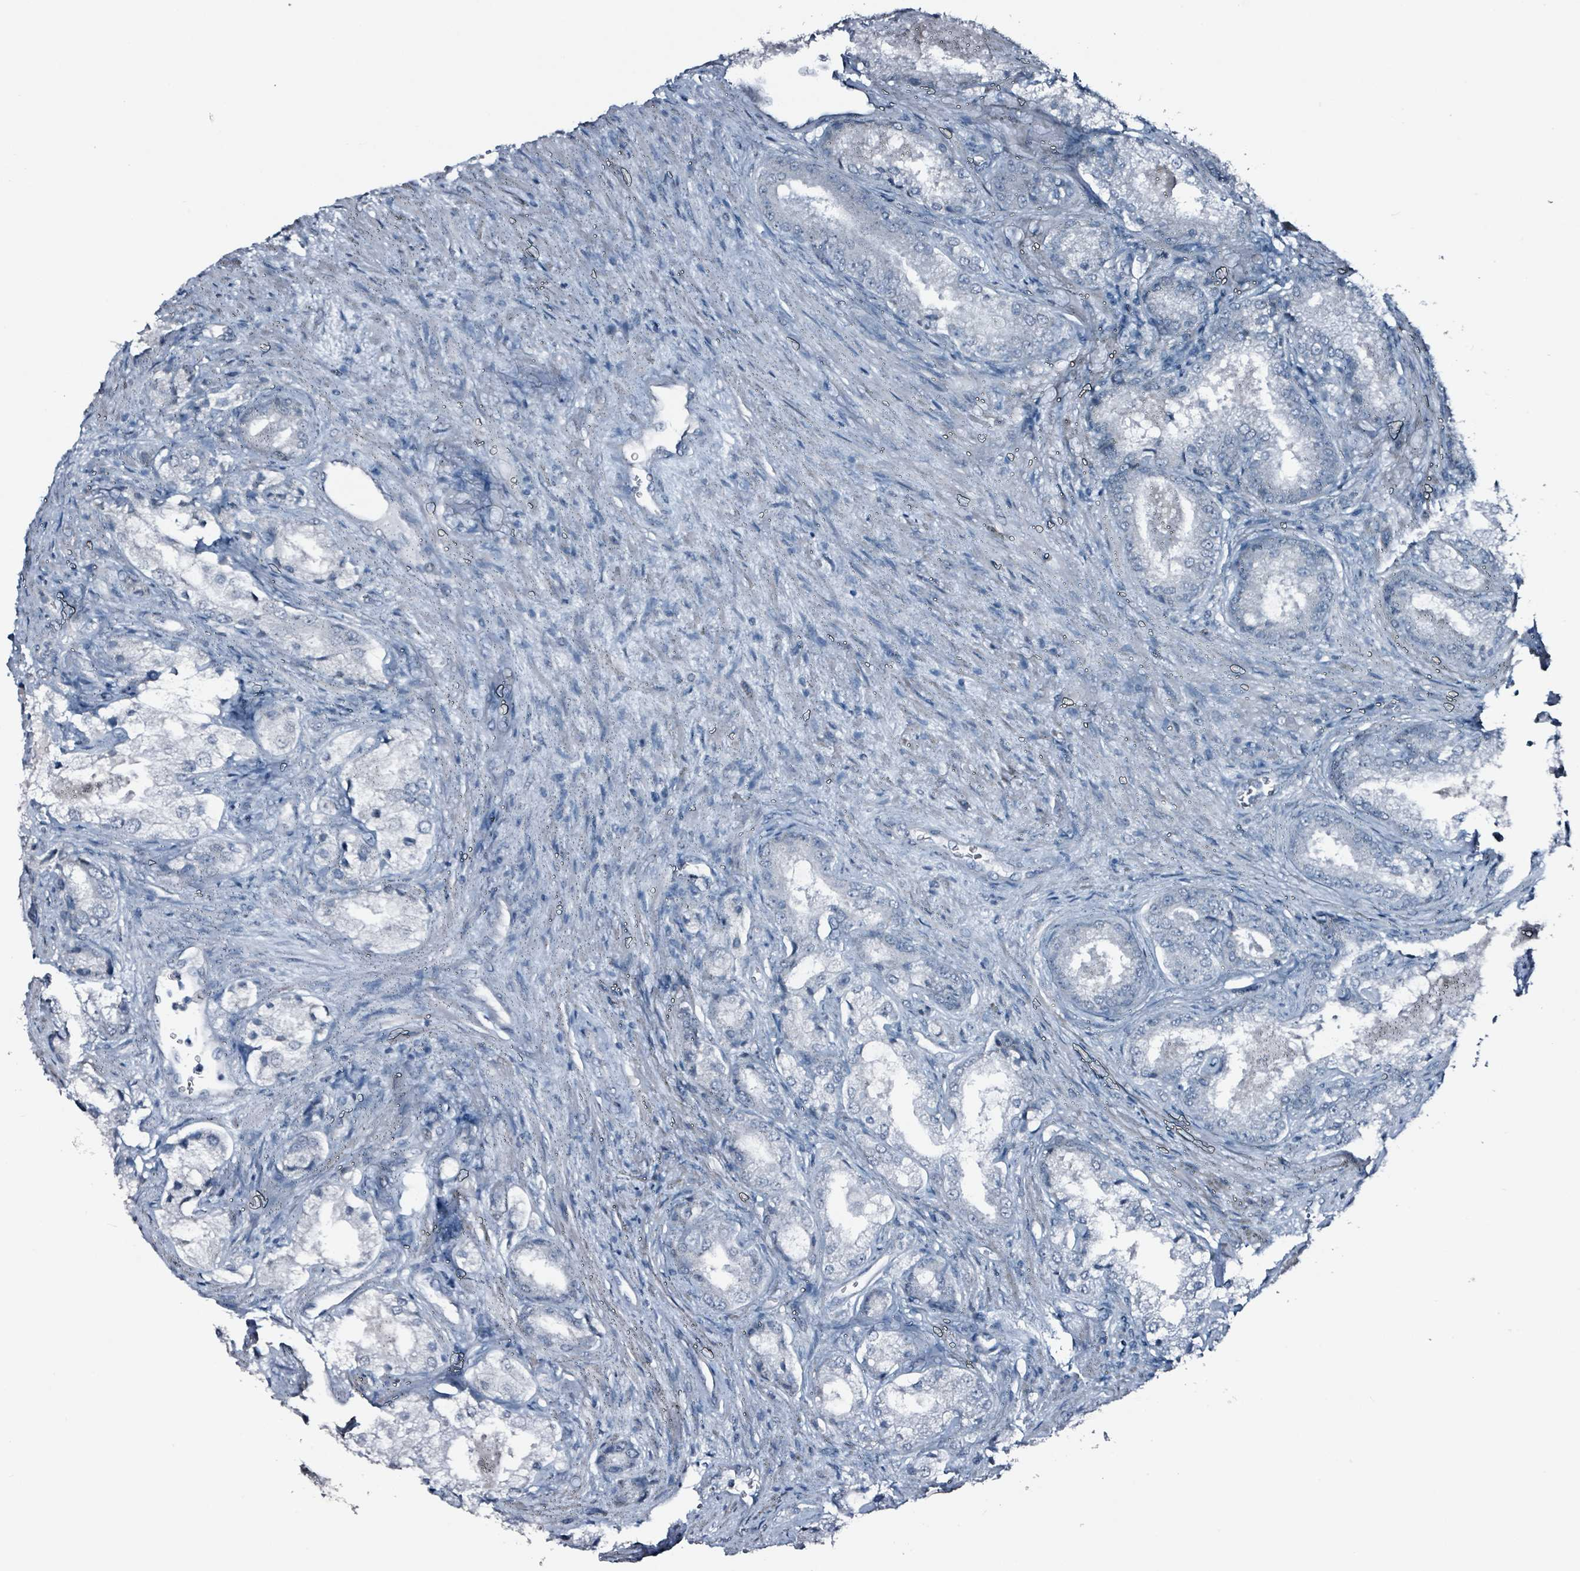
{"staining": {"intensity": "negative", "quantity": "none", "location": "none"}, "tissue": "prostate cancer", "cell_type": "Tumor cells", "image_type": "cancer", "snomed": [{"axis": "morphology", "description": "Adenocarcinoma, Low grade"}, {"axis": "topography", "description": "Prostate"}], "caption": "Immunohistochemical staining of prostate low-grade adenocarcinoma shows no significant staining in tumor cells.", "gene": "CA9", "patient": {"sex": "male", "age": 68}}